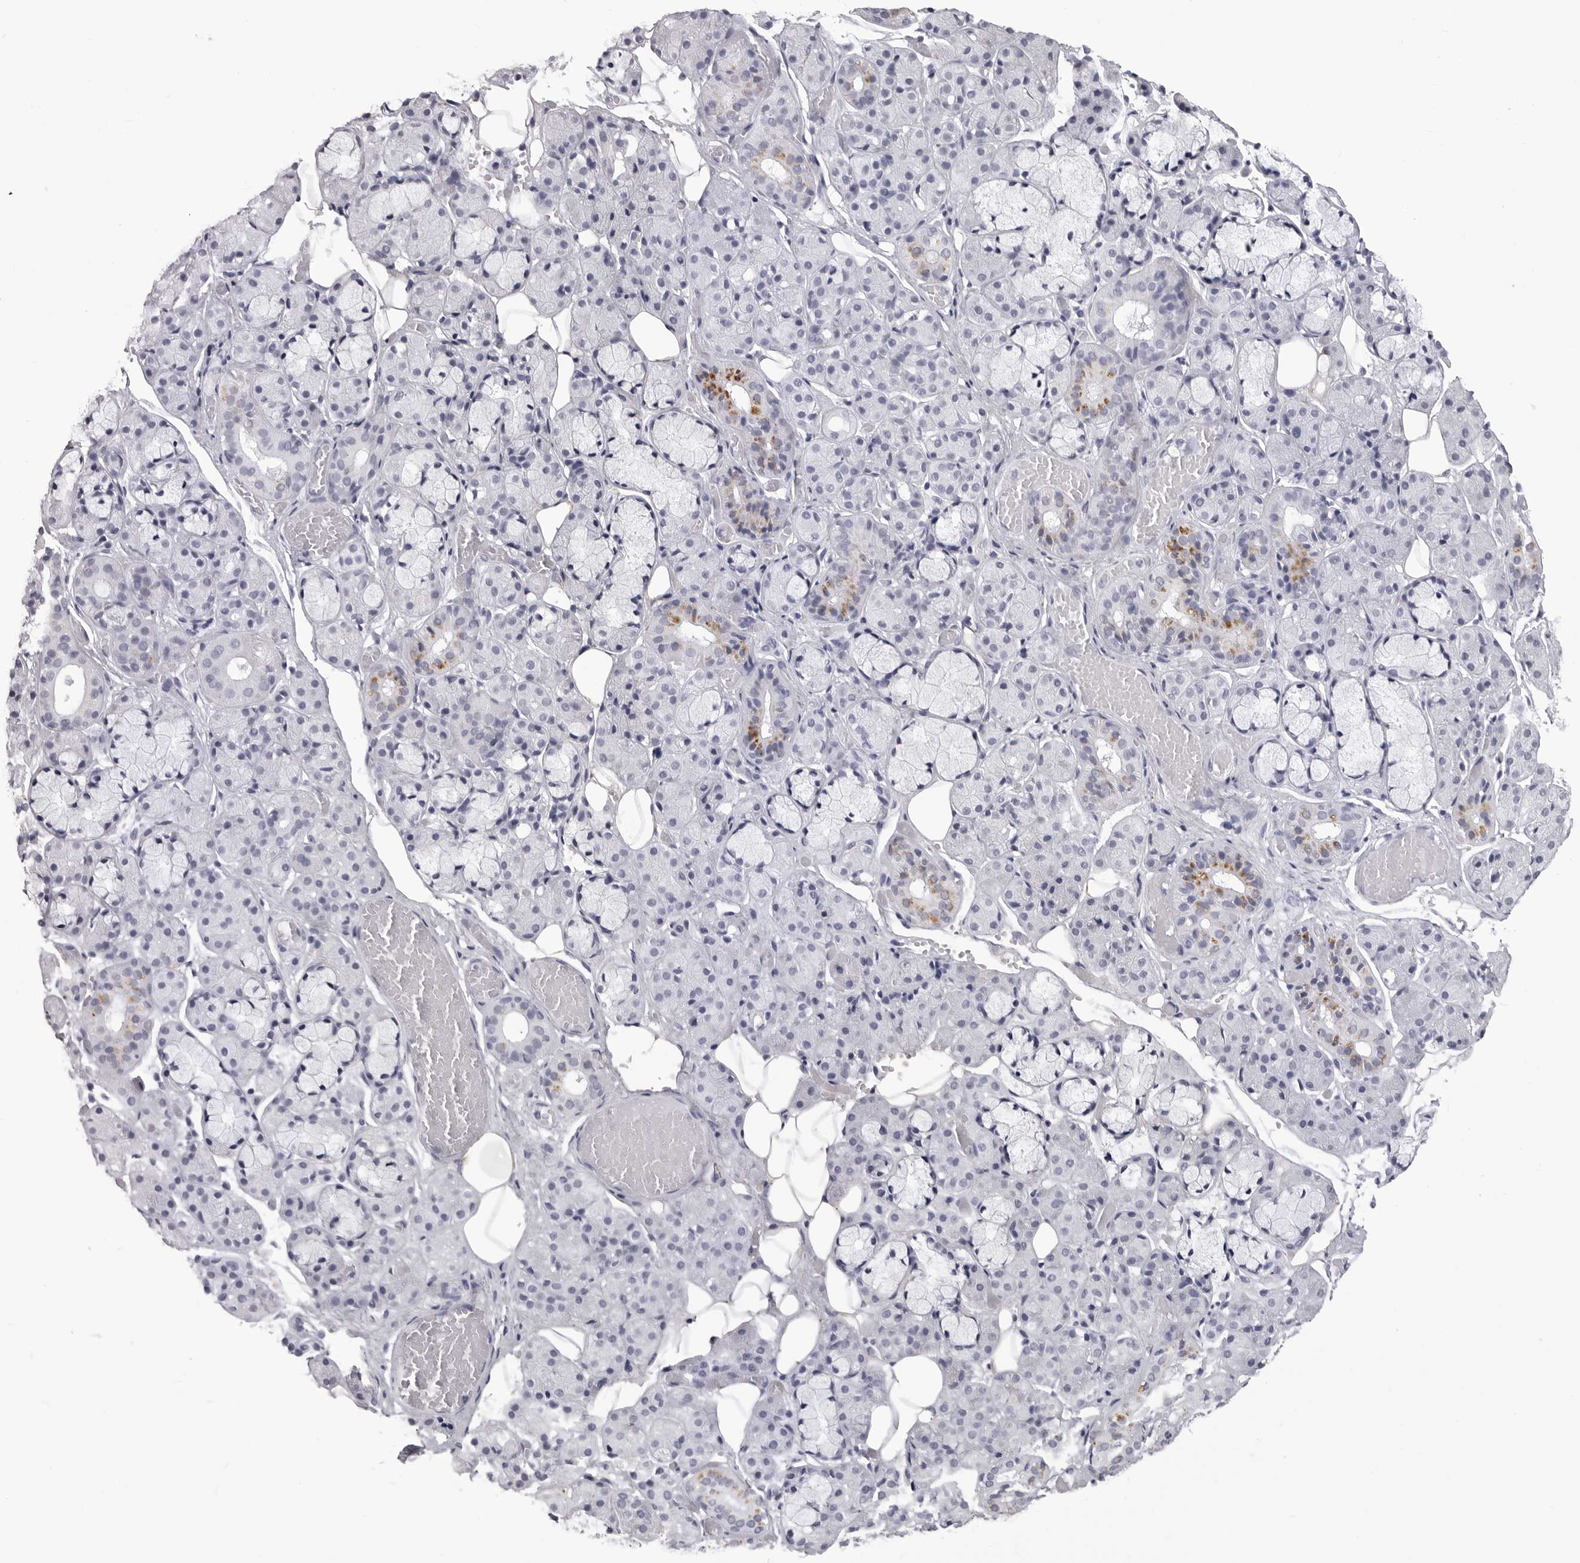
{"staining": {"intensity": "moderate", "quantity": "<25%", "location": "cytoplasmic/membranous"}, "tissue": "salivary gland", "cell_type": "Glandular cells", "image_type": "normal", "snomed": [{"axis": "morphology", "description": "Normal tissue, NOS"}, {"axis": "topography", "description": "Salivary gland"}], "caption": "IHC histopathology image of normal human salivary gland stained for a protein (brown), which exhibits low levels of moderate cytoplasmic/membranous staining in about <25% of glandular cells.", "gene": "LGALS4", "patient": {"sex": "male", "age": 63}}